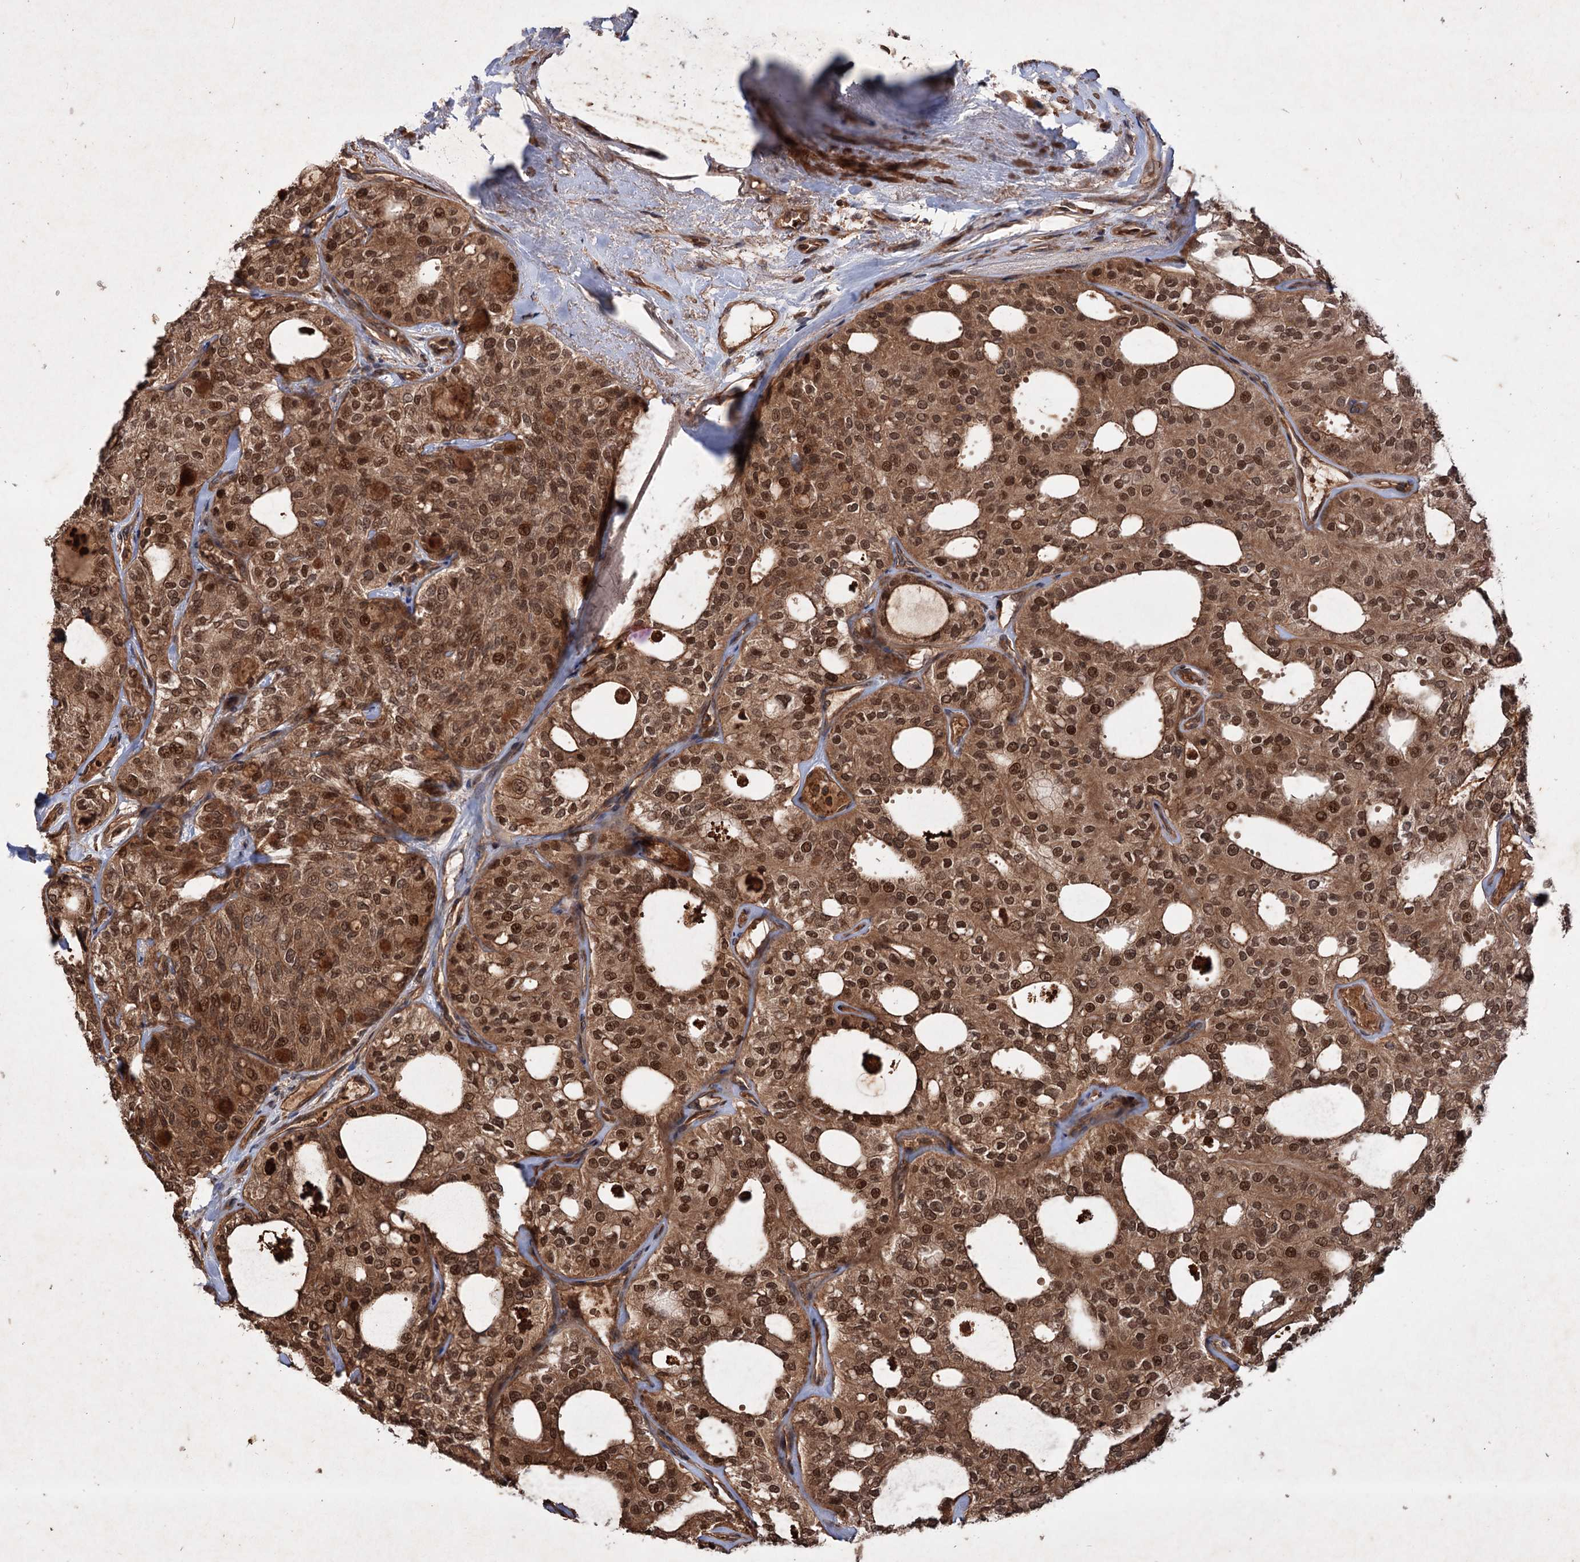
{"staining": {"intensity": "strong", "quantity": ">75%", "location": "cytoplasmic/membranous,nuclear"}, "tissue": "thyroid cancer", "cell_type": "Tumor cells", "image_type": "cancer", "snomed": [{"axis": "morphology", "description": "Follicular adenoma carcinoma, NOS"}, {"axis": "topography", "description": "Thyroid gland"}], "caption": "About >75% of tumor cells in thyroid cancer (follicular adenoma carcinoma) exhibit strong cytoplasmic/membranous and nuclear protein expression as visualized by brown immunohistochemical staining.", "gene": "ADK", "patient": {"sex": "male", "age": 75}}